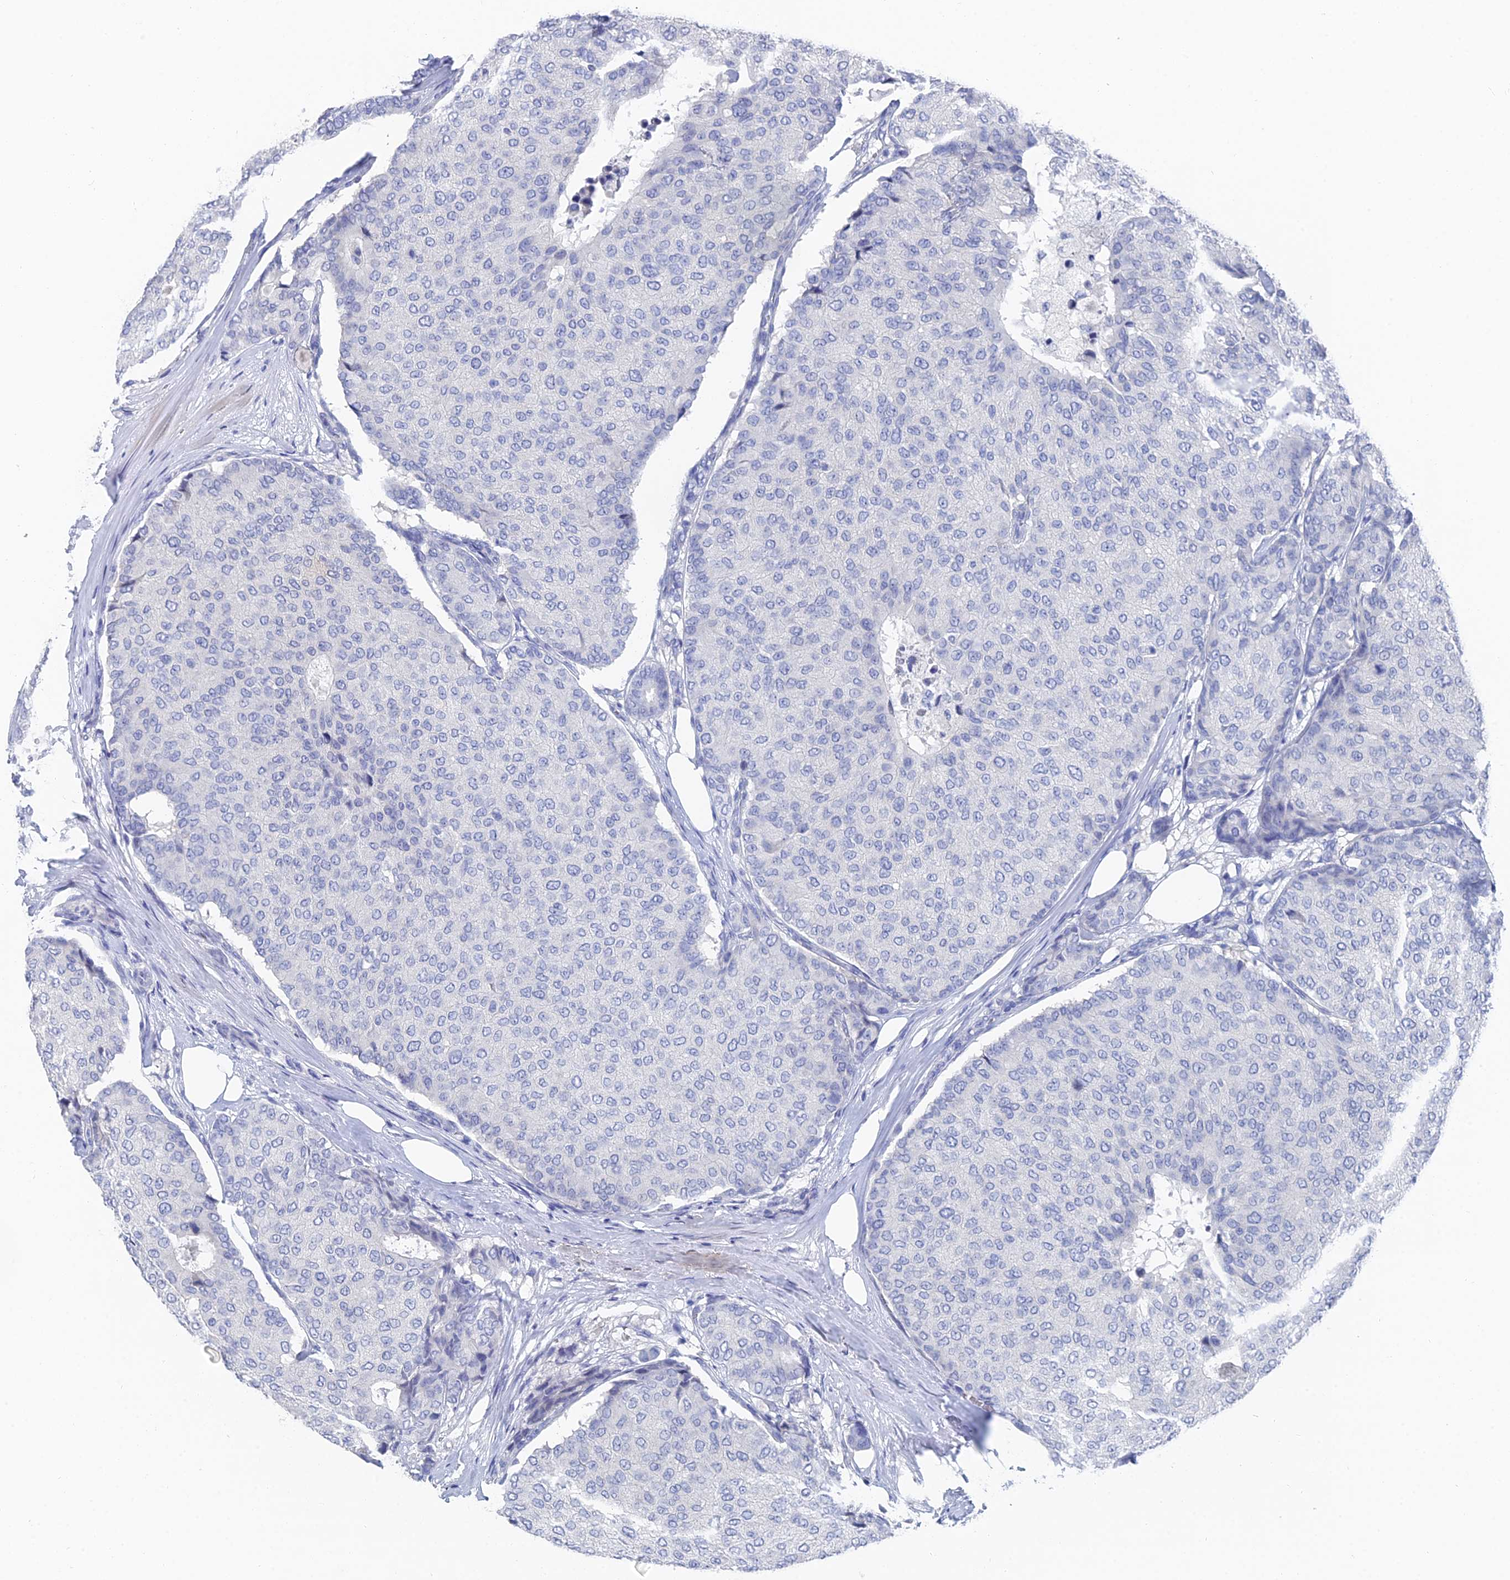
{"staining": {"intensity": "negative", "quantity": "none", "location": "none"}, "tissue": "breast cancer", "cell_type": "Tumor cells", "image_type": "cancer", "snomed": [{"axis": "morphology", "description": "Duct carcinoma"}, {"axis": "topography", "description": "Breast"}], "caption": "Immunohistochemical staining of human breast cancer (infiltrating ductal carcinoma) displays no significant expression in tumor cells.", "gene": "GFAP", "patient": {"sex": "female", "age": 75}}